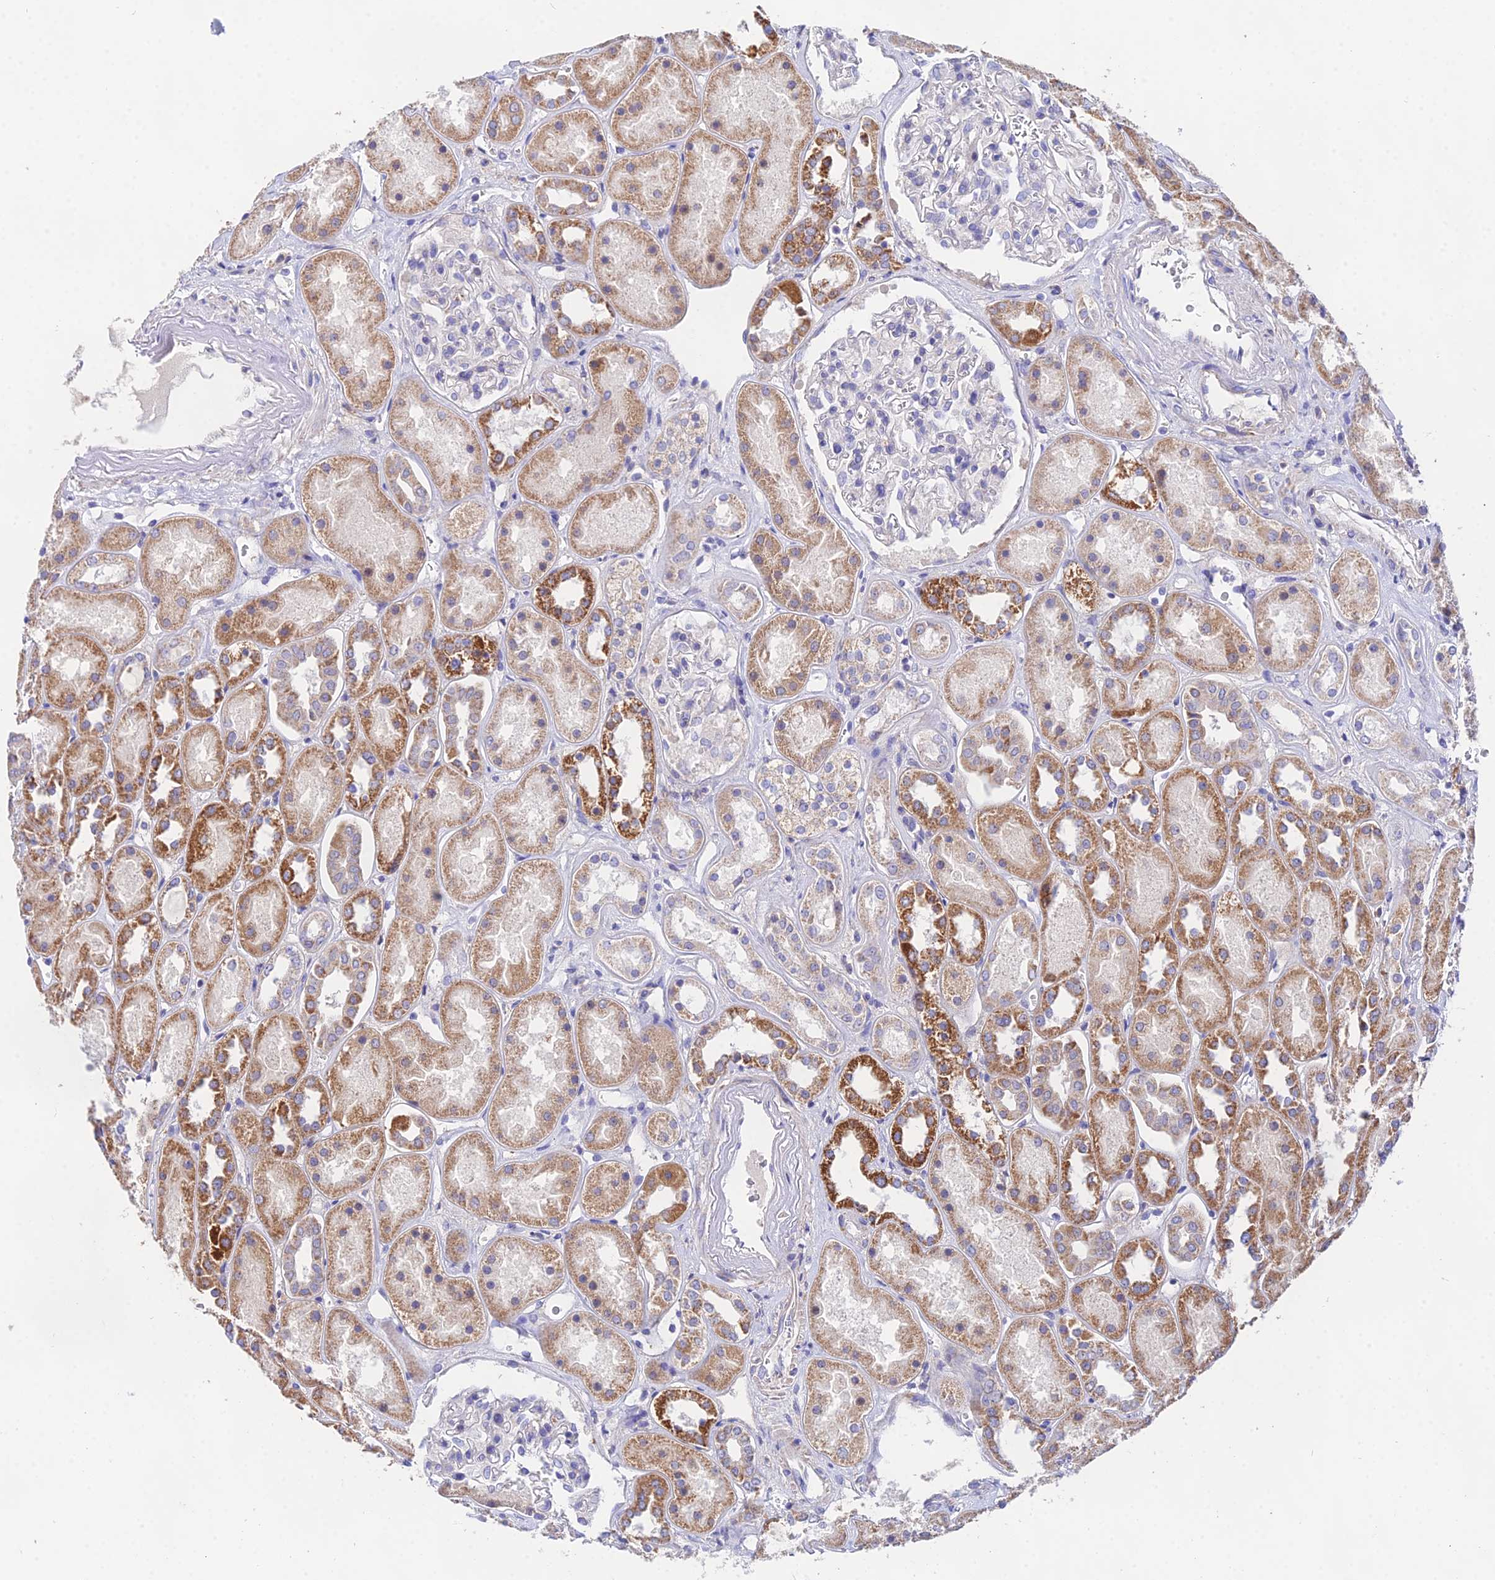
{"staining": {"intensity": "negative", "quantity": "none", "location": "none"}, "tissue": "kidney", "cell_type": "Cells in glomeruli", "image_type": "normal", "snomed": [{"axis": "morphology", "description": "Normal tissue, NOS"}, {"axis": "topography", "description": "Kidney"}], "caption": "Cells in glomeruli show no significant protein positivity in unremarkable kidney. Nuclei are stained in blue.", "gene": "PPP2R2A", "patient": {"sex": "male", "age": 70}}